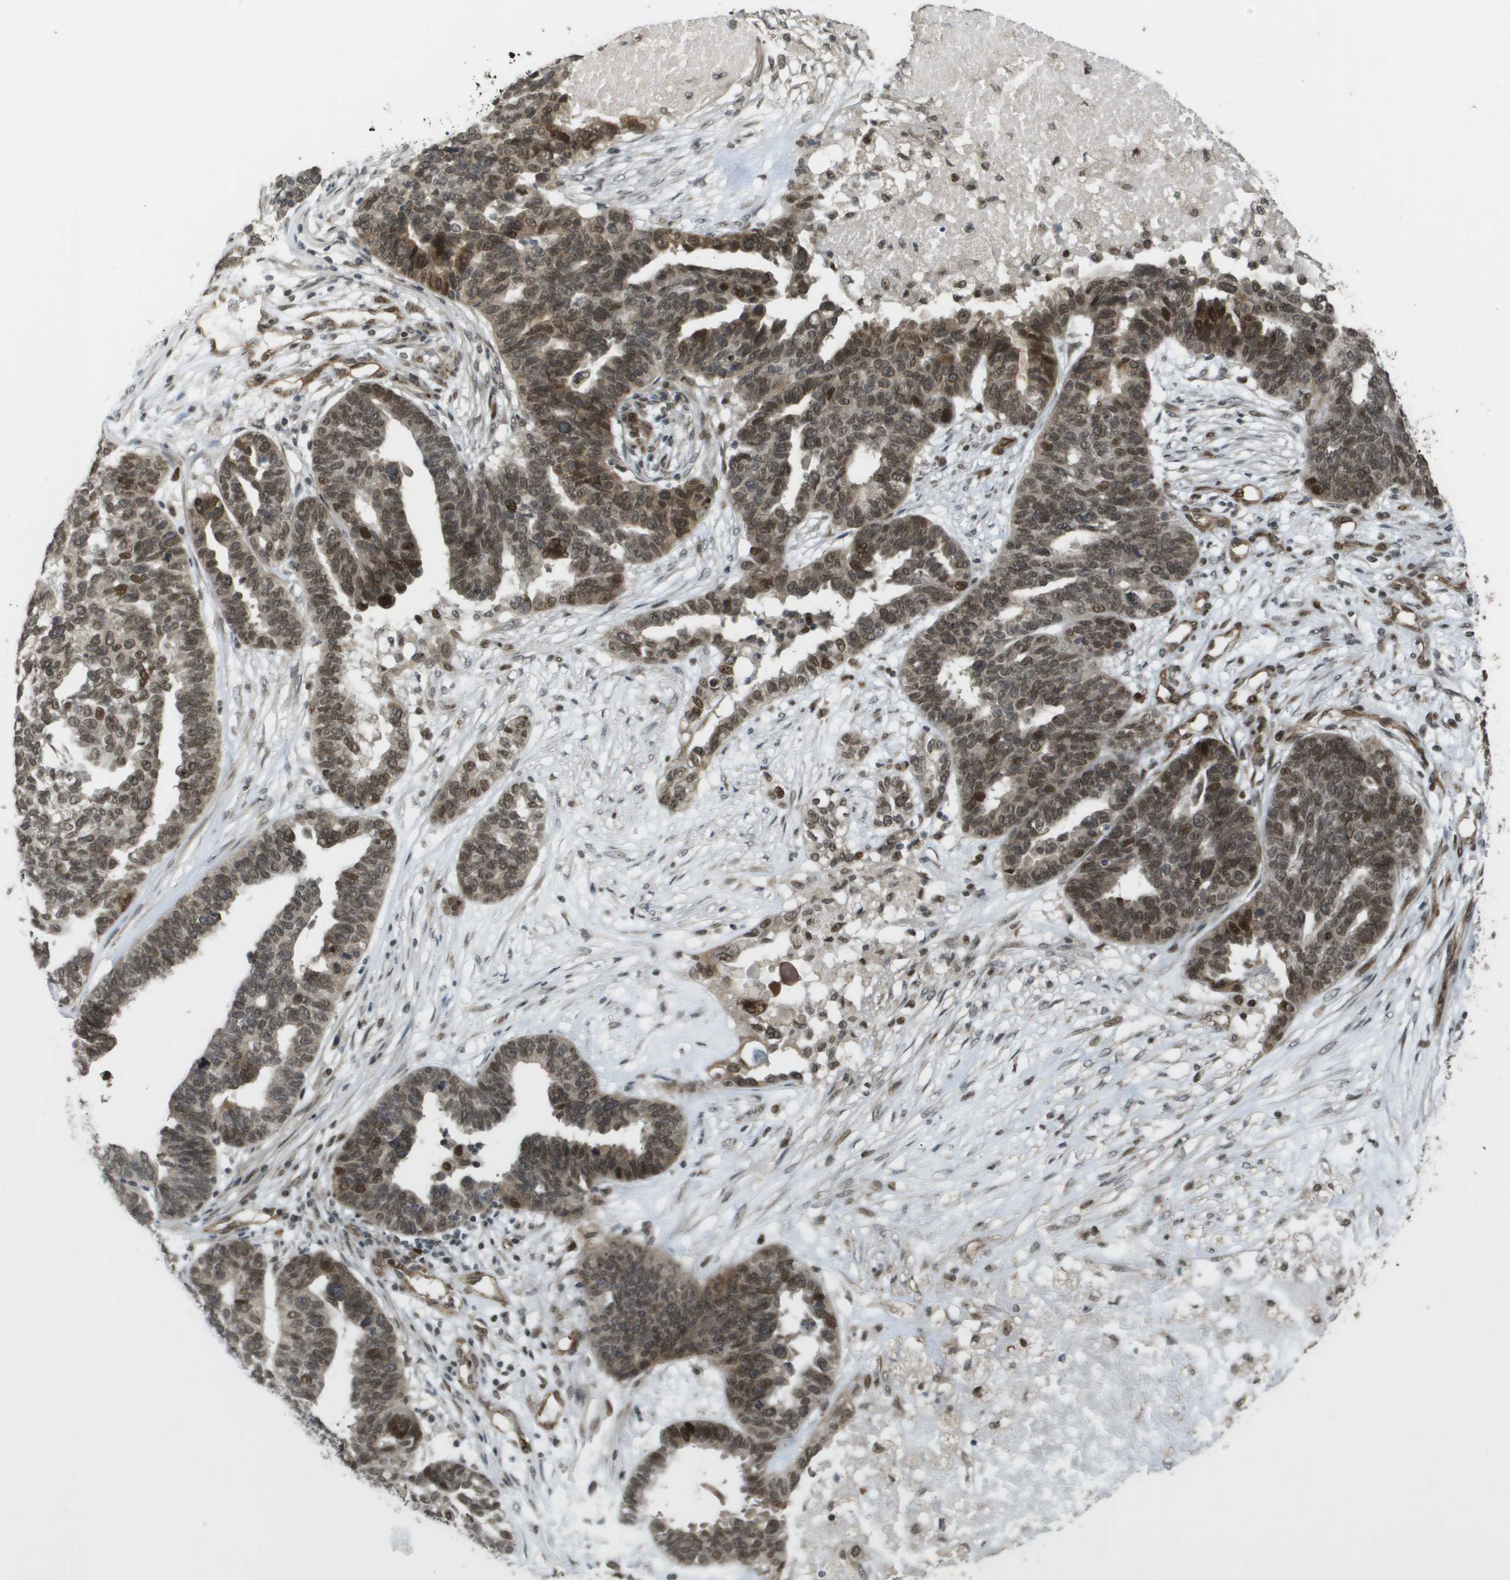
{"staining": {"intensity": "moderate", "quantity": "25%-75%", "location": "cytoplasmic/membranous,nuclear"}, "tissue": "ovarian cancer", "cell_type": "Tumor cells", "image_type": "cancer", "snomed": [{"axis": "morphology", "description": "Cystadenocarcinoma, serous, NOS"}, {"axis": "topography", "description": "Ovary"}], "caption": "Ovarian cancer stained with immunohistochemistry (IHC) displays moderate cytoplasmic/membranous and nuclear expression in approximately 25%-75% of tumor cells.", "gene": "KAT5", "patient": {"sex": "female", "age": 59}}